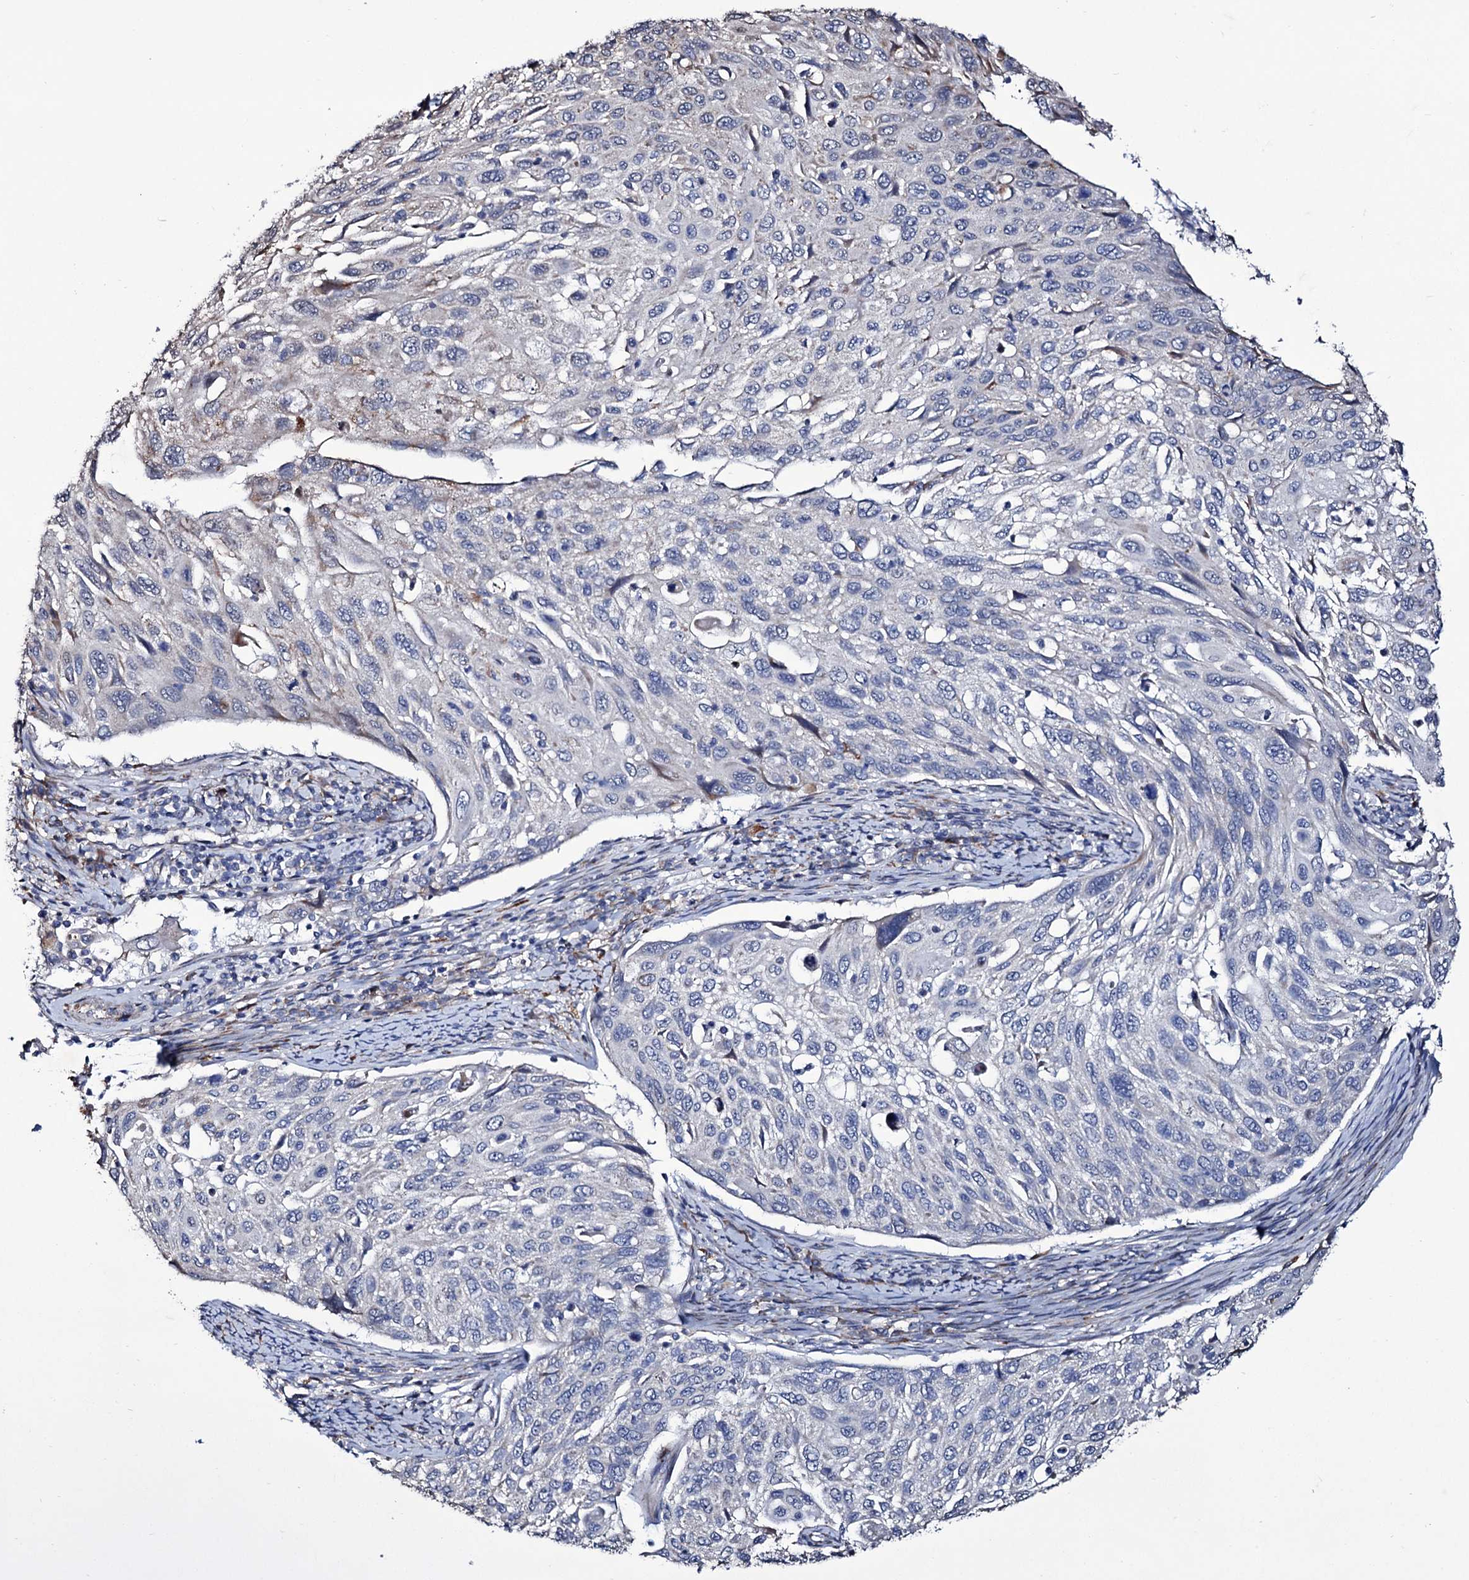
{"staining": {"intensity": "negative", "quantity": "none", "location": "none"}, "tissue": "cervical cancer", "cell_type": "Tumor cells", "image_type": "cancer", "snomed": [{"axis": "morphology", "description": "Squamous cell carcinoma, NOS"}, {"axis": "topography", "description": "Cervix"}], "caption": "Tumor cells are negative for brown protein staining in cervical cancer.", "gene": "TUBGCP5", "patient": {"sex": "female", "age": 70}}